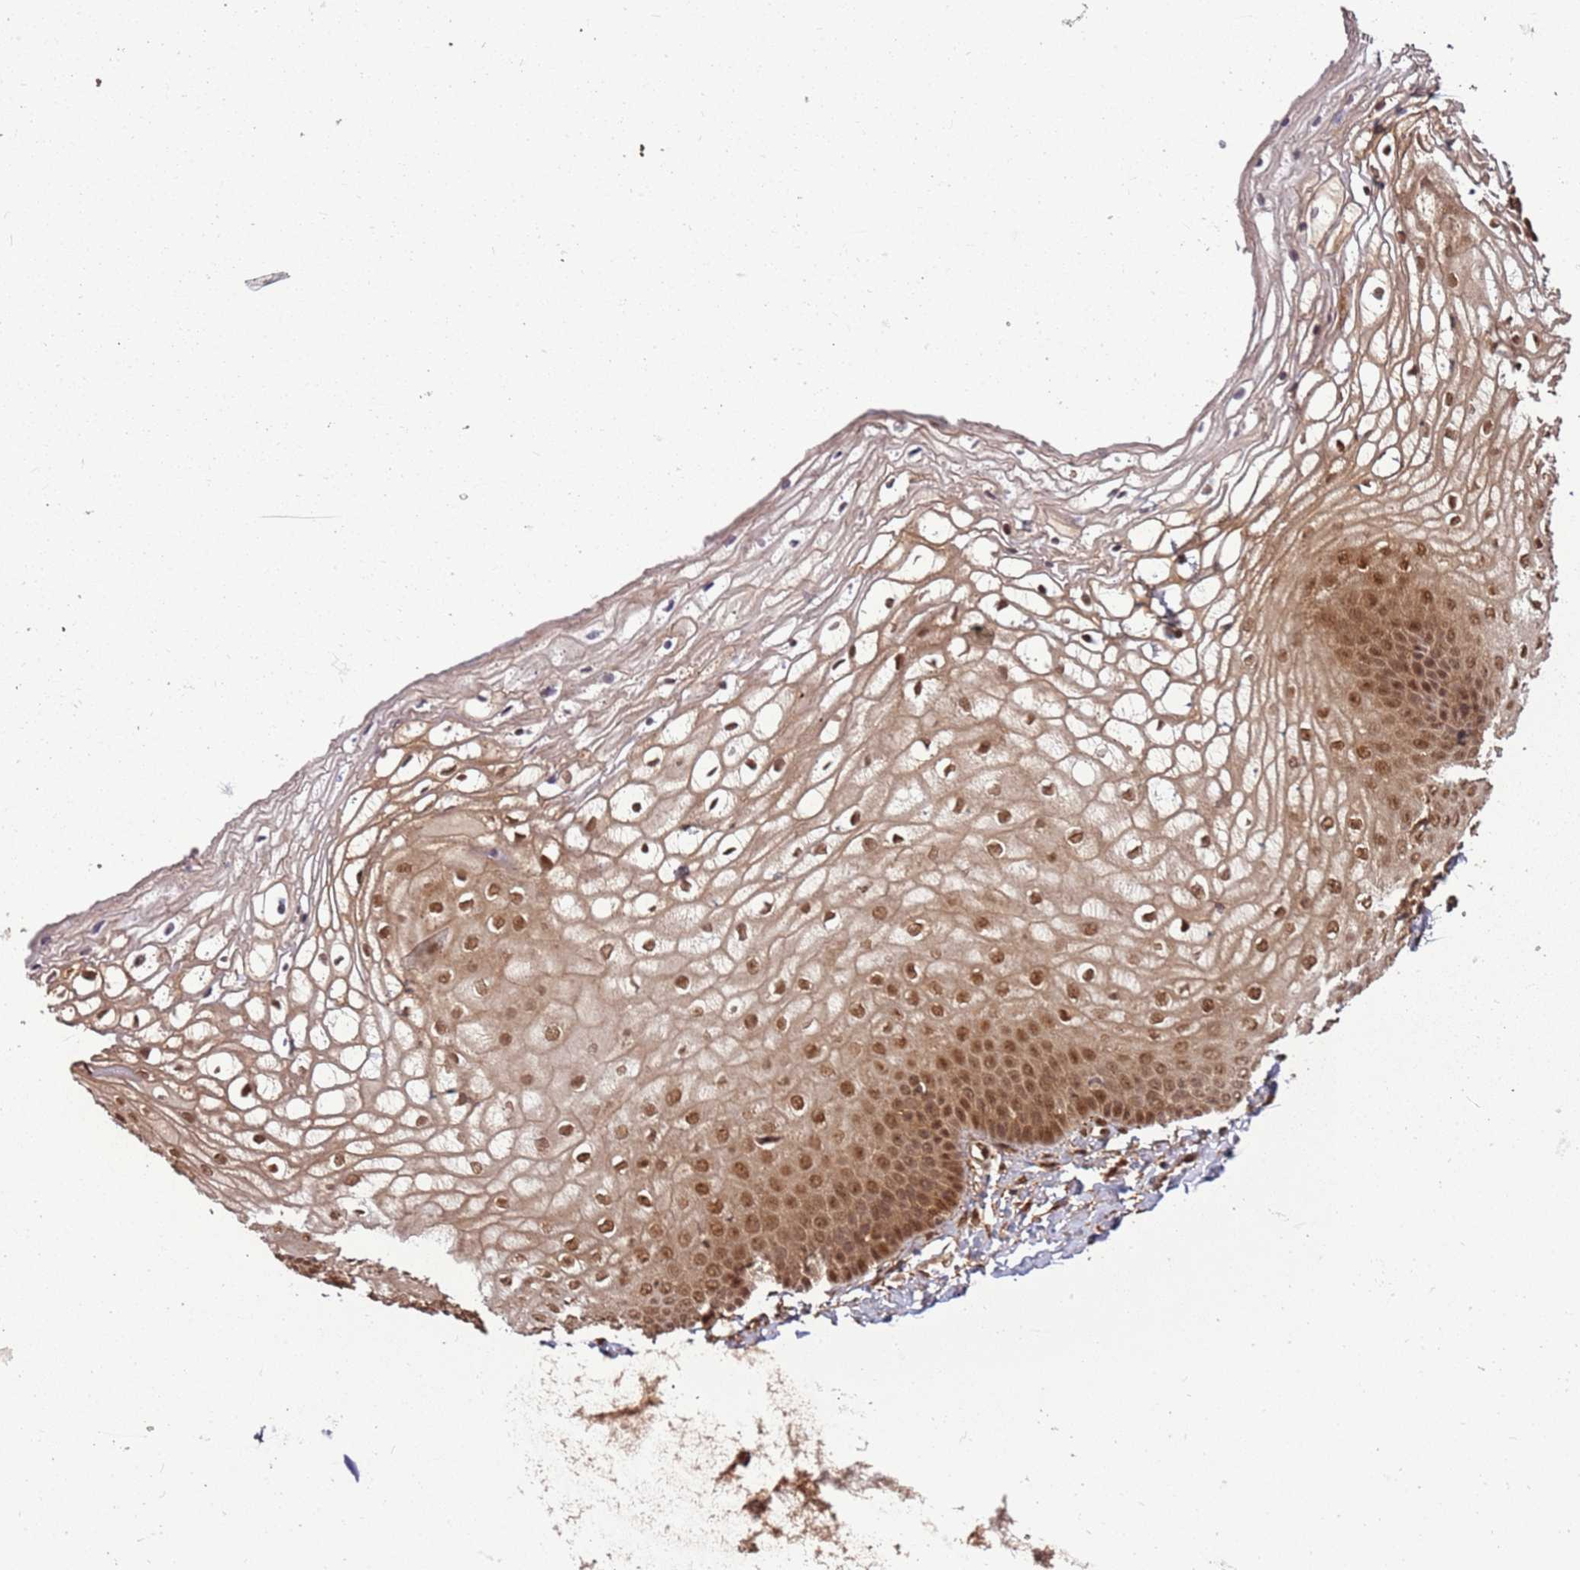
{"staining": {"intensity": "moderate", "quantity": ">75%", "location": "cytoplasmic/membranous,nuclear"}, "tissue": "vagina", "cell_type": "Squamous epithelial cells", "image_type": "normal", "snomed": [{"axis": "morphology", "description": "Normal tissue, NOS"}, {"axis": "topography", "description": "Vagina"}], "caption": "The micrograph demonstrates immunohistochemical staining of normal vagina. There is moderate cytoplasmic/membranous,nuclear expression is appreciated in about >75% of squamous epithelial cells. Nuclei are stained in blue.", "gene": "PGLS", "patient": {"sex": "female", "age": 68}}